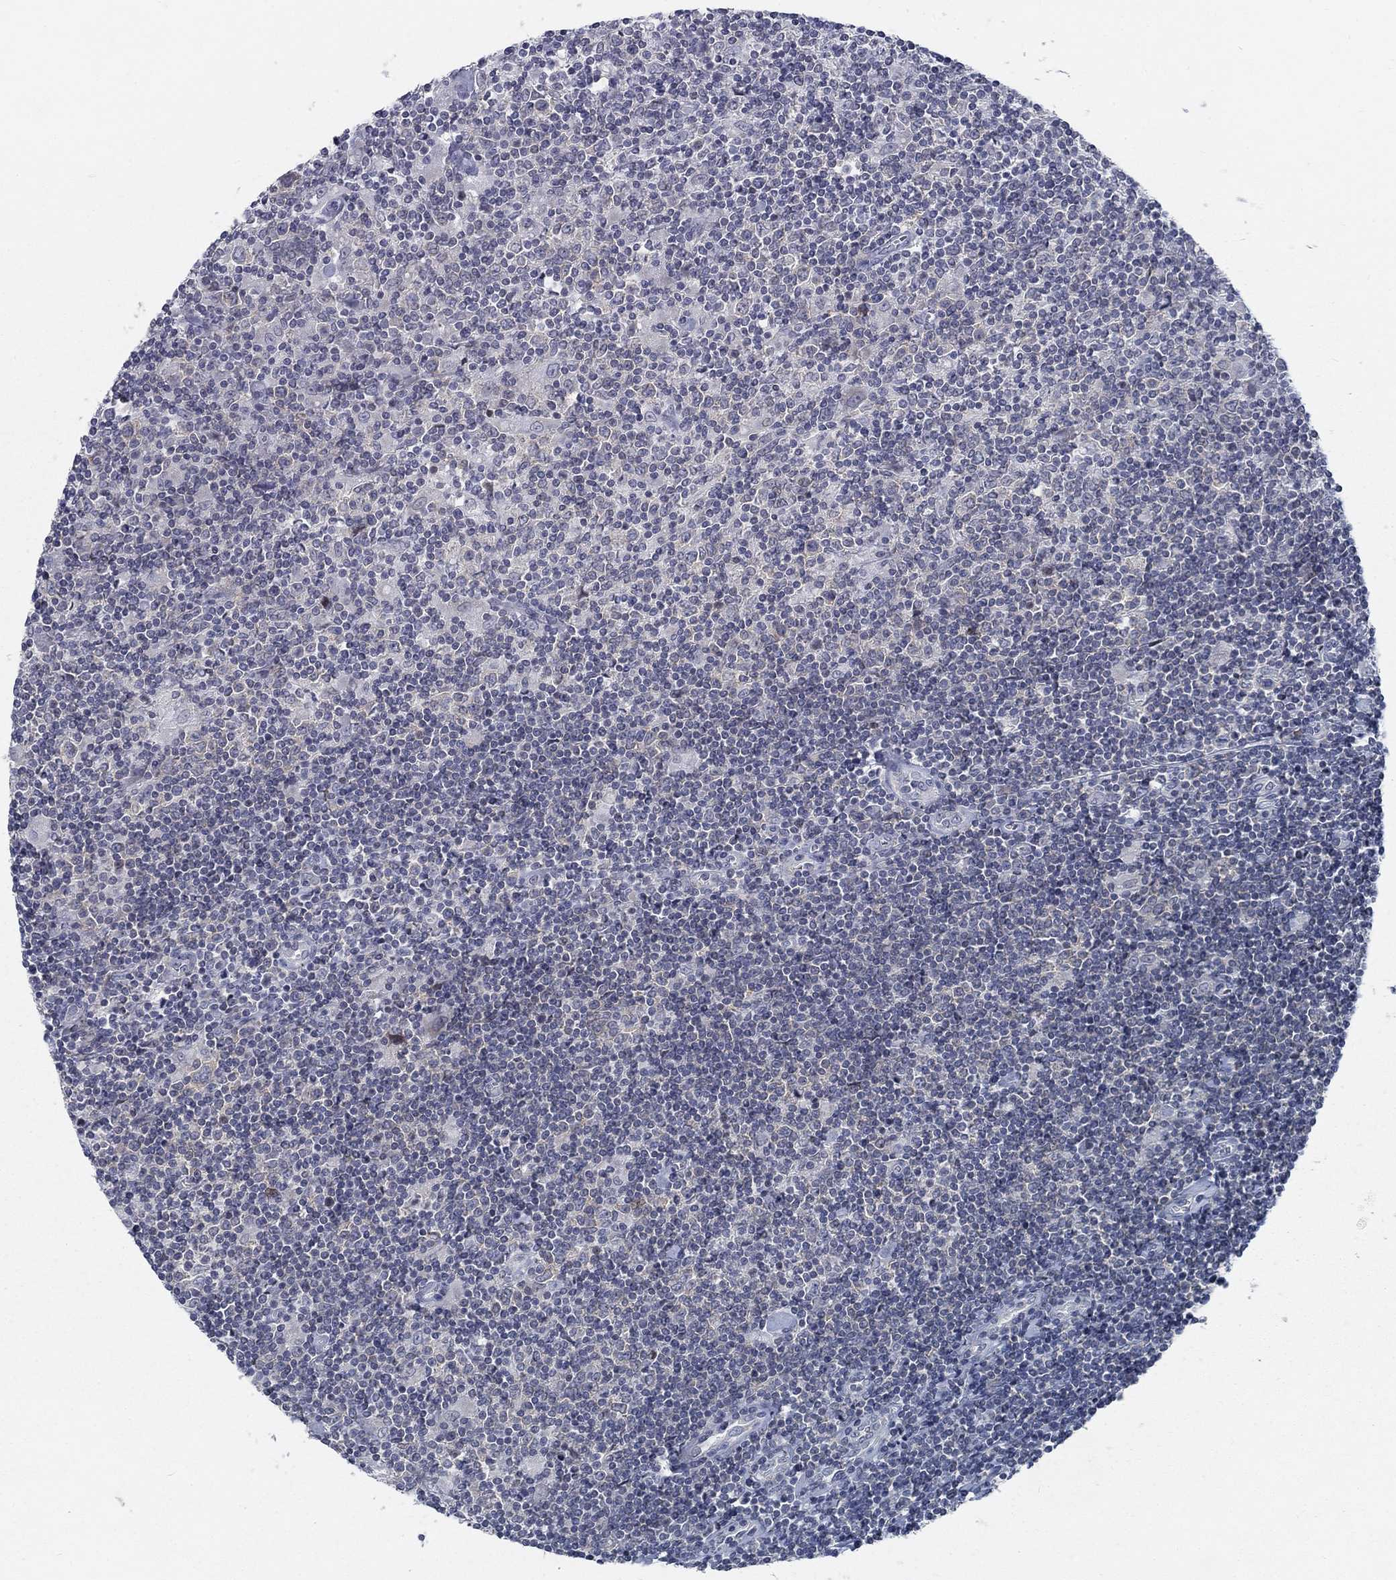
{"staining": {"intensity": "negative", "quantity": "none", "location": "none"}, "tissue": "lymphoma", "cell_type": "Tumor cells", "image_type": "cancer", "snomed": [{"axis": "morphology", "description": "Hodgkin's disease, NOS"}, {"axis": "topography", "description": "Lymph node"}], "caption": "This is an immunohistochemistry (IHC) image of human lymphoma. There is no expression in tumor cells.", "gene": "ATP1A3", "patient": {"sex": "male", "age": 40}}